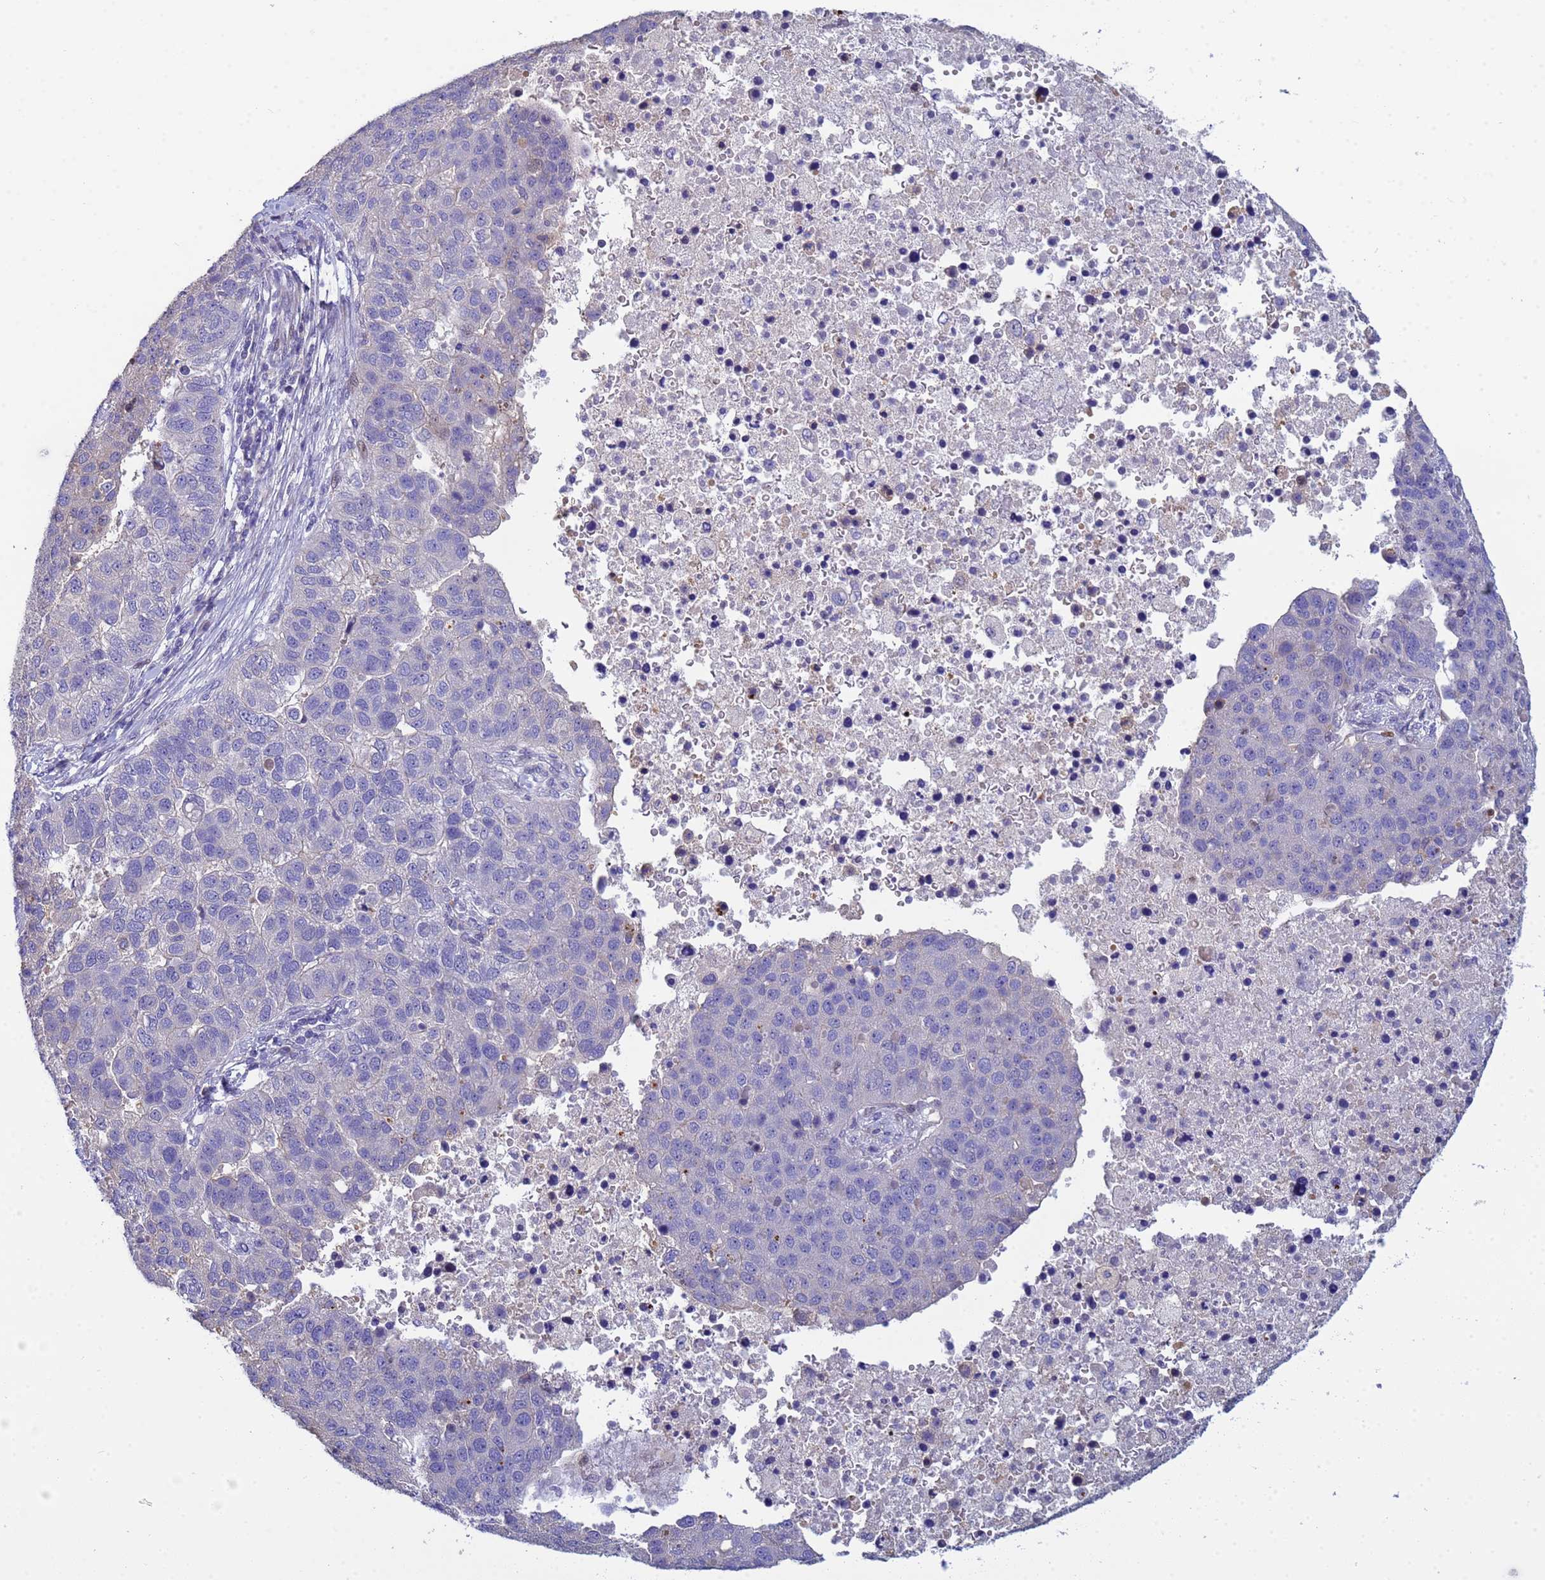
{"staining": {"intensity": "negative", "quantity": "none", "location": "none"}, "tissue": "pancreatic cancer", "cell_type": "Tumor cells", "image_type": "cancer", "snomed": [{"axis": "morphology", "description": "Adenocarcinoma, NOS"}, {"axis": "topography", "description": "Pancreas"}], "caption": "Immunohistochemistry of human pancreatic adenocarcinoma reveals no expression in tumor cells.", "gene": "PPP6R1", "patient": {"sex": "female", "age": 61}}